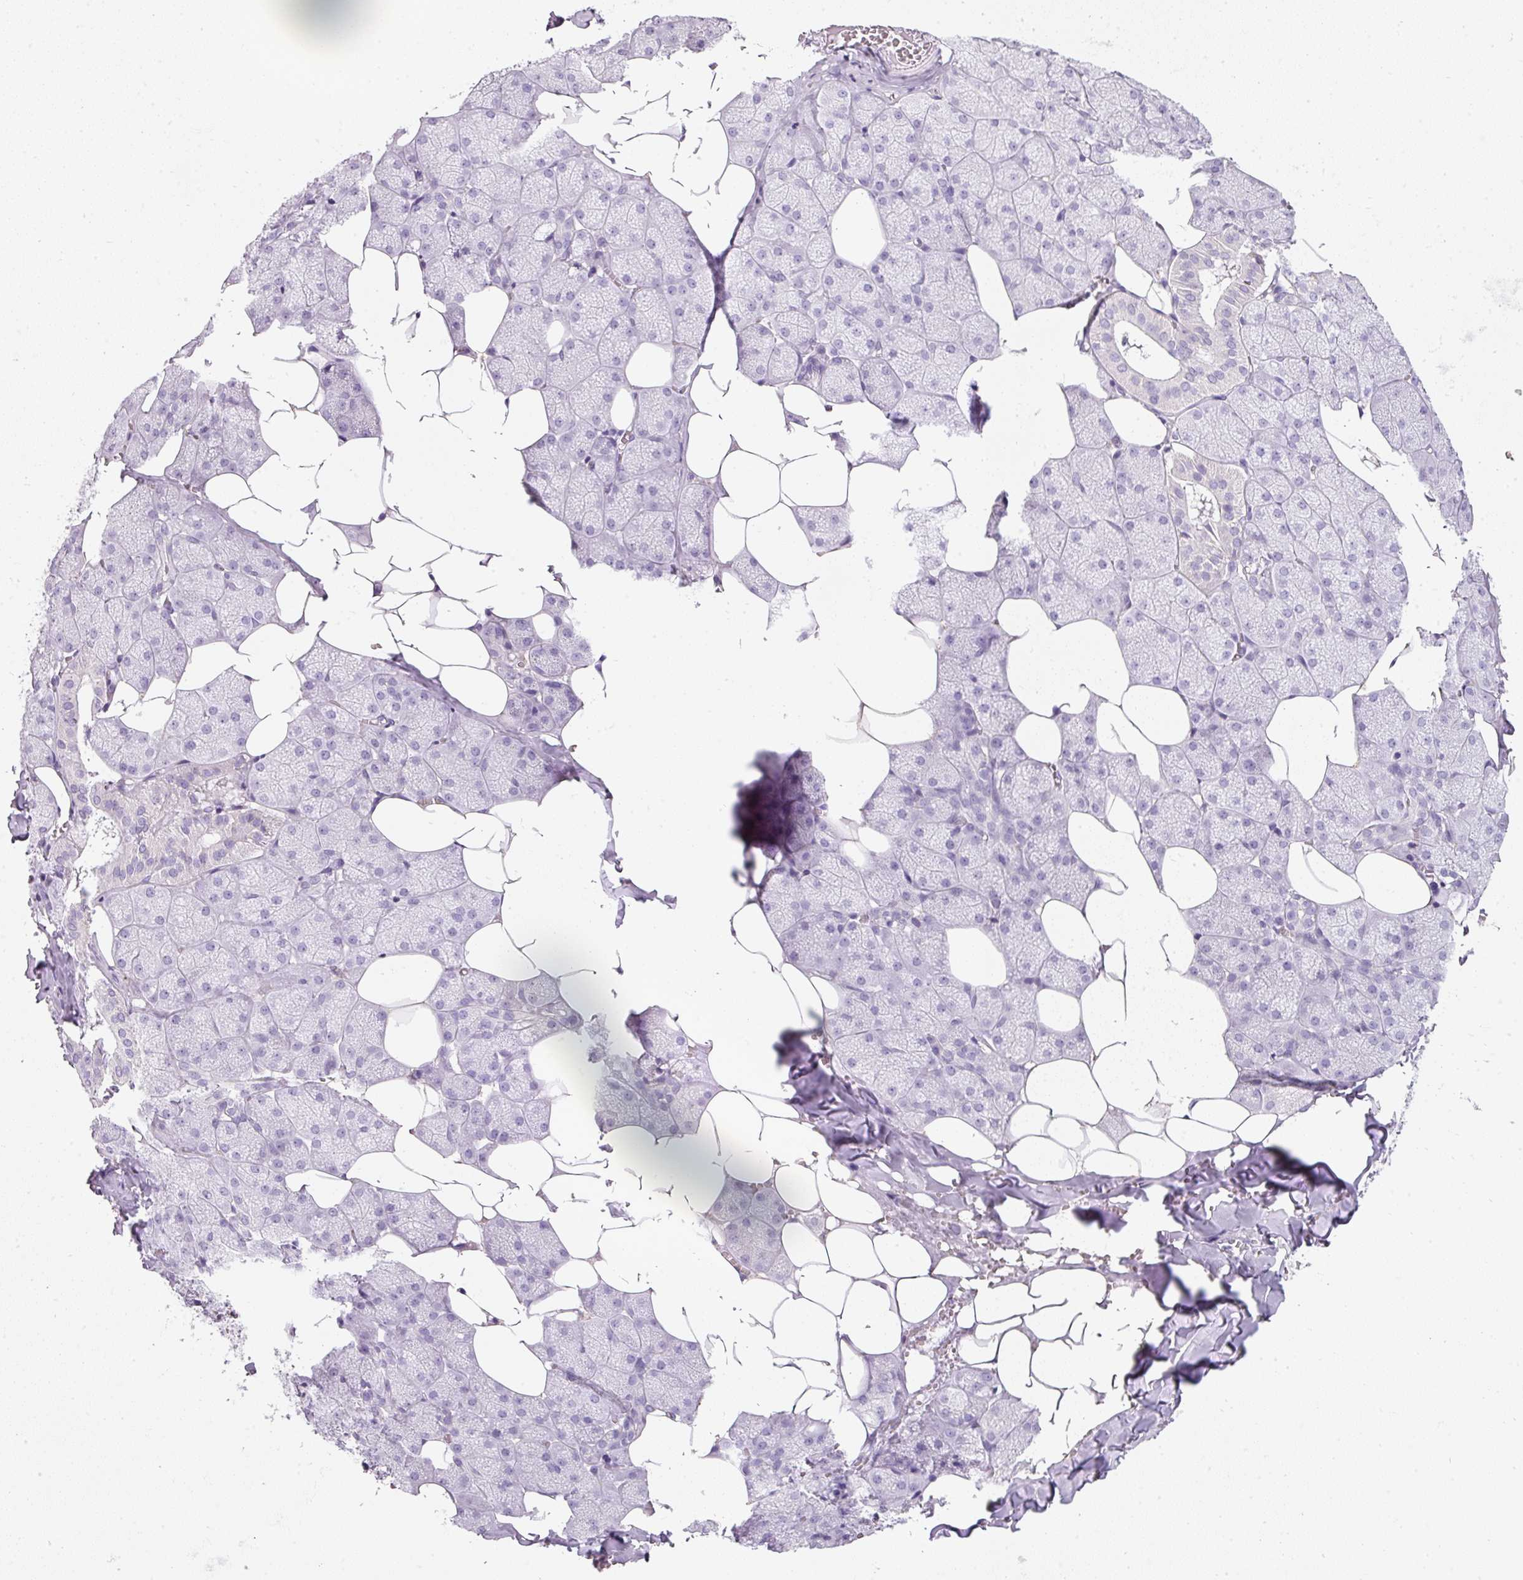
{"staining": {"intensity": "negative", "quantity": "none", "location": "none"}, "tissue": "salivary gland", "cell_type": "Glandular cells", "image_type": "normal", "snomed": [{"axis": "morphology", "description": "Normal tissue, NOS"}, {"axis": "topography", "description": "Salivary gland"}, {"axis": "topography", "description": "Peripheral nerve tissue"}], "caption": "A high-resolution micrograph shows IHC staining of unremarkable salivary gland, which reveals no significant expression in glandular cells. (Stains: DAB (3,3'-diaminobenzidine) immunohistochemistry with hematoxylin counter stain, Microscopy: brightfield microscopy at high magnification).", "gene": "DNM1", "patient": {"sex": "male", "age": 38}}